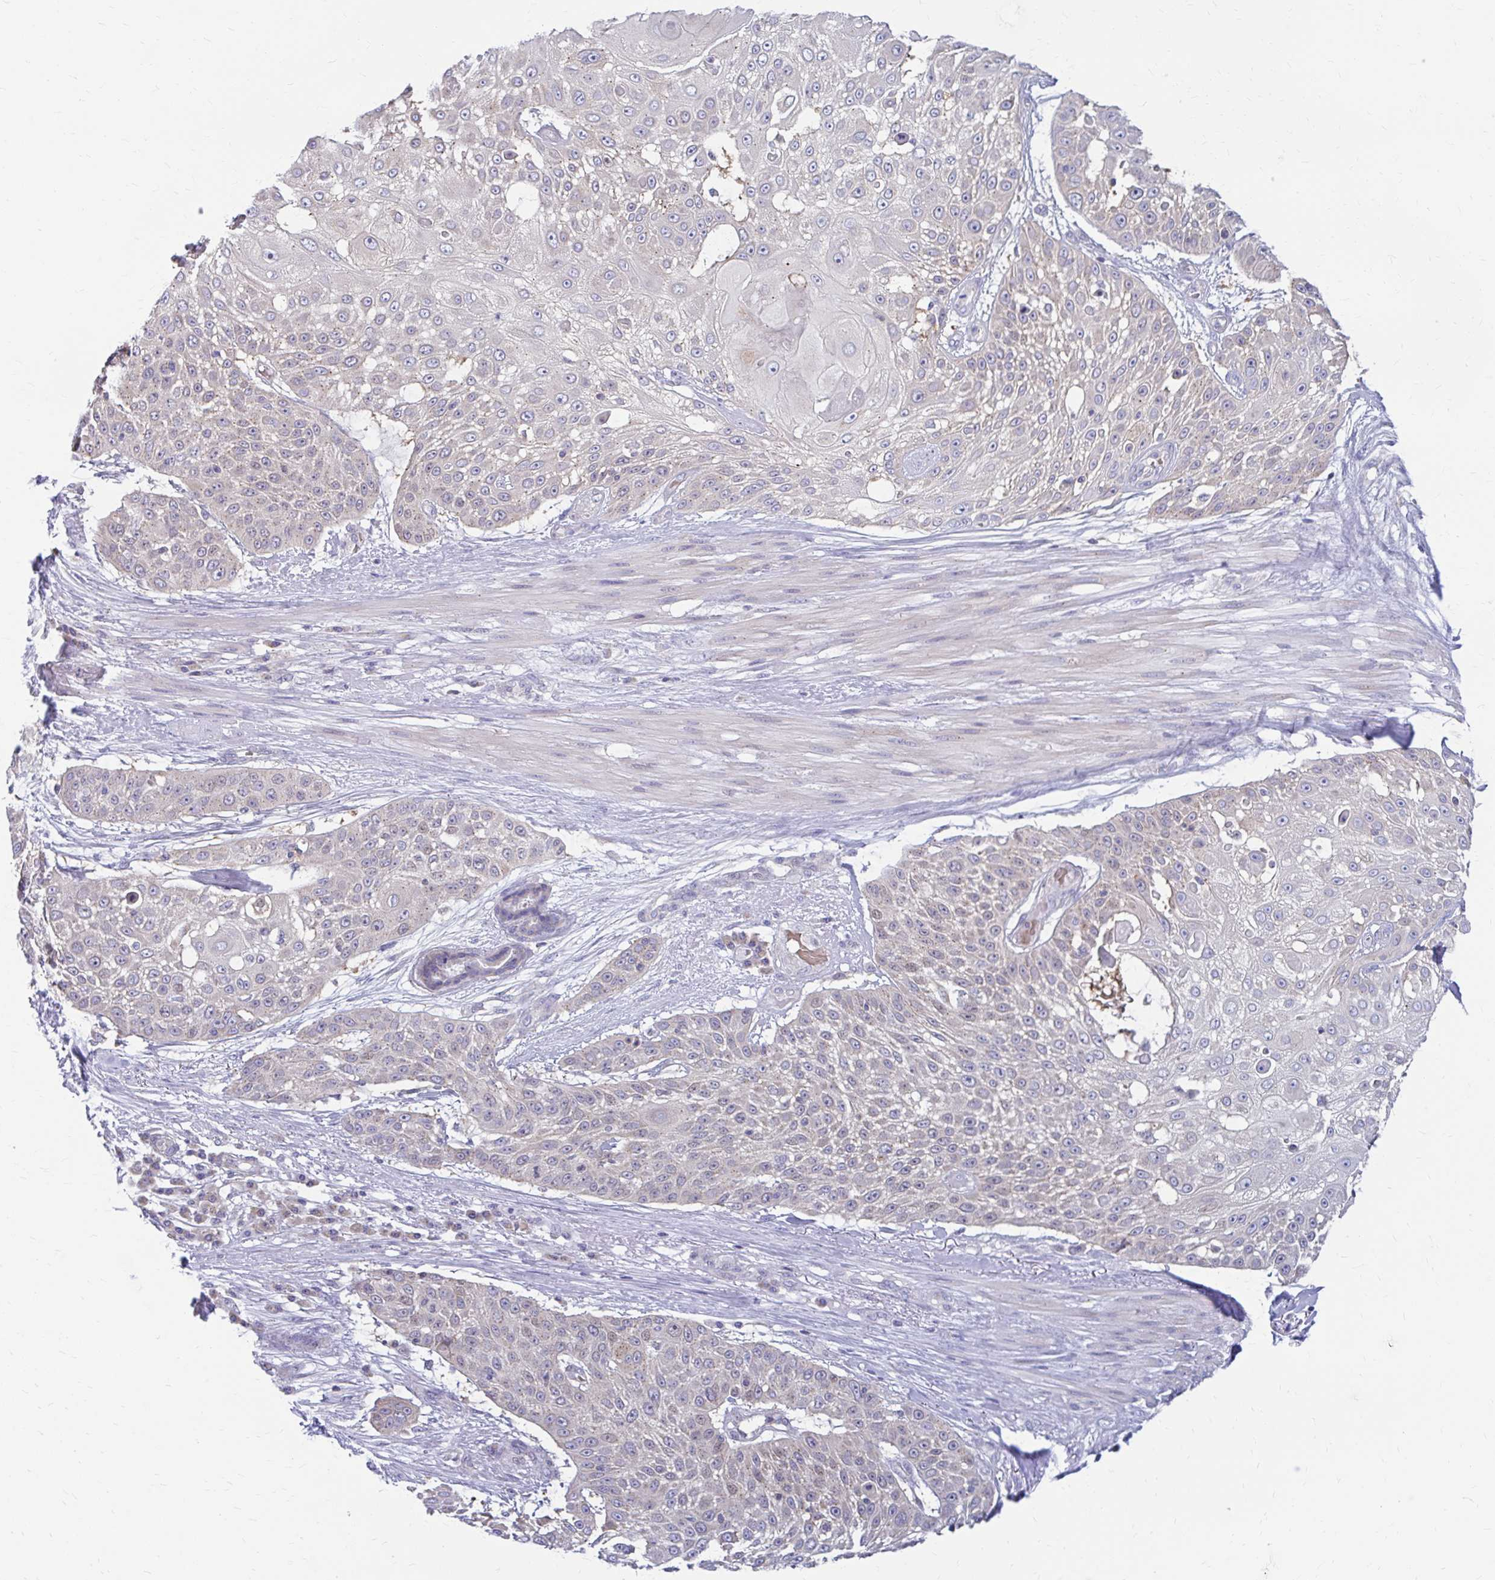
{"staining": {"intensity": "weak", "quantity": "25%-75%", "location": "cytoplasmic/membranous"}, "tissue": "skin cancer", "cell_type": "Tumor cells", "image_type": "cancer", "snomed": [{"axis": "morphology", "description": "Squamous cell carcinoma, NOS"}, {"axis": "topography", "description": "Skin"}], "caption": "Skin cancer (squamous cell carcinoma) tissue demonstrates weak cytoplasmic/membranous expression in approximately 25%-75% of tumor cells, visualized by immunohistochemistry. (DAB (3,3'-diaminobenzidine) = brown stain, brightfield microscopy at high magnification).", "gene": "RADIL", "patient": {"sex": "female", "age": 86}}